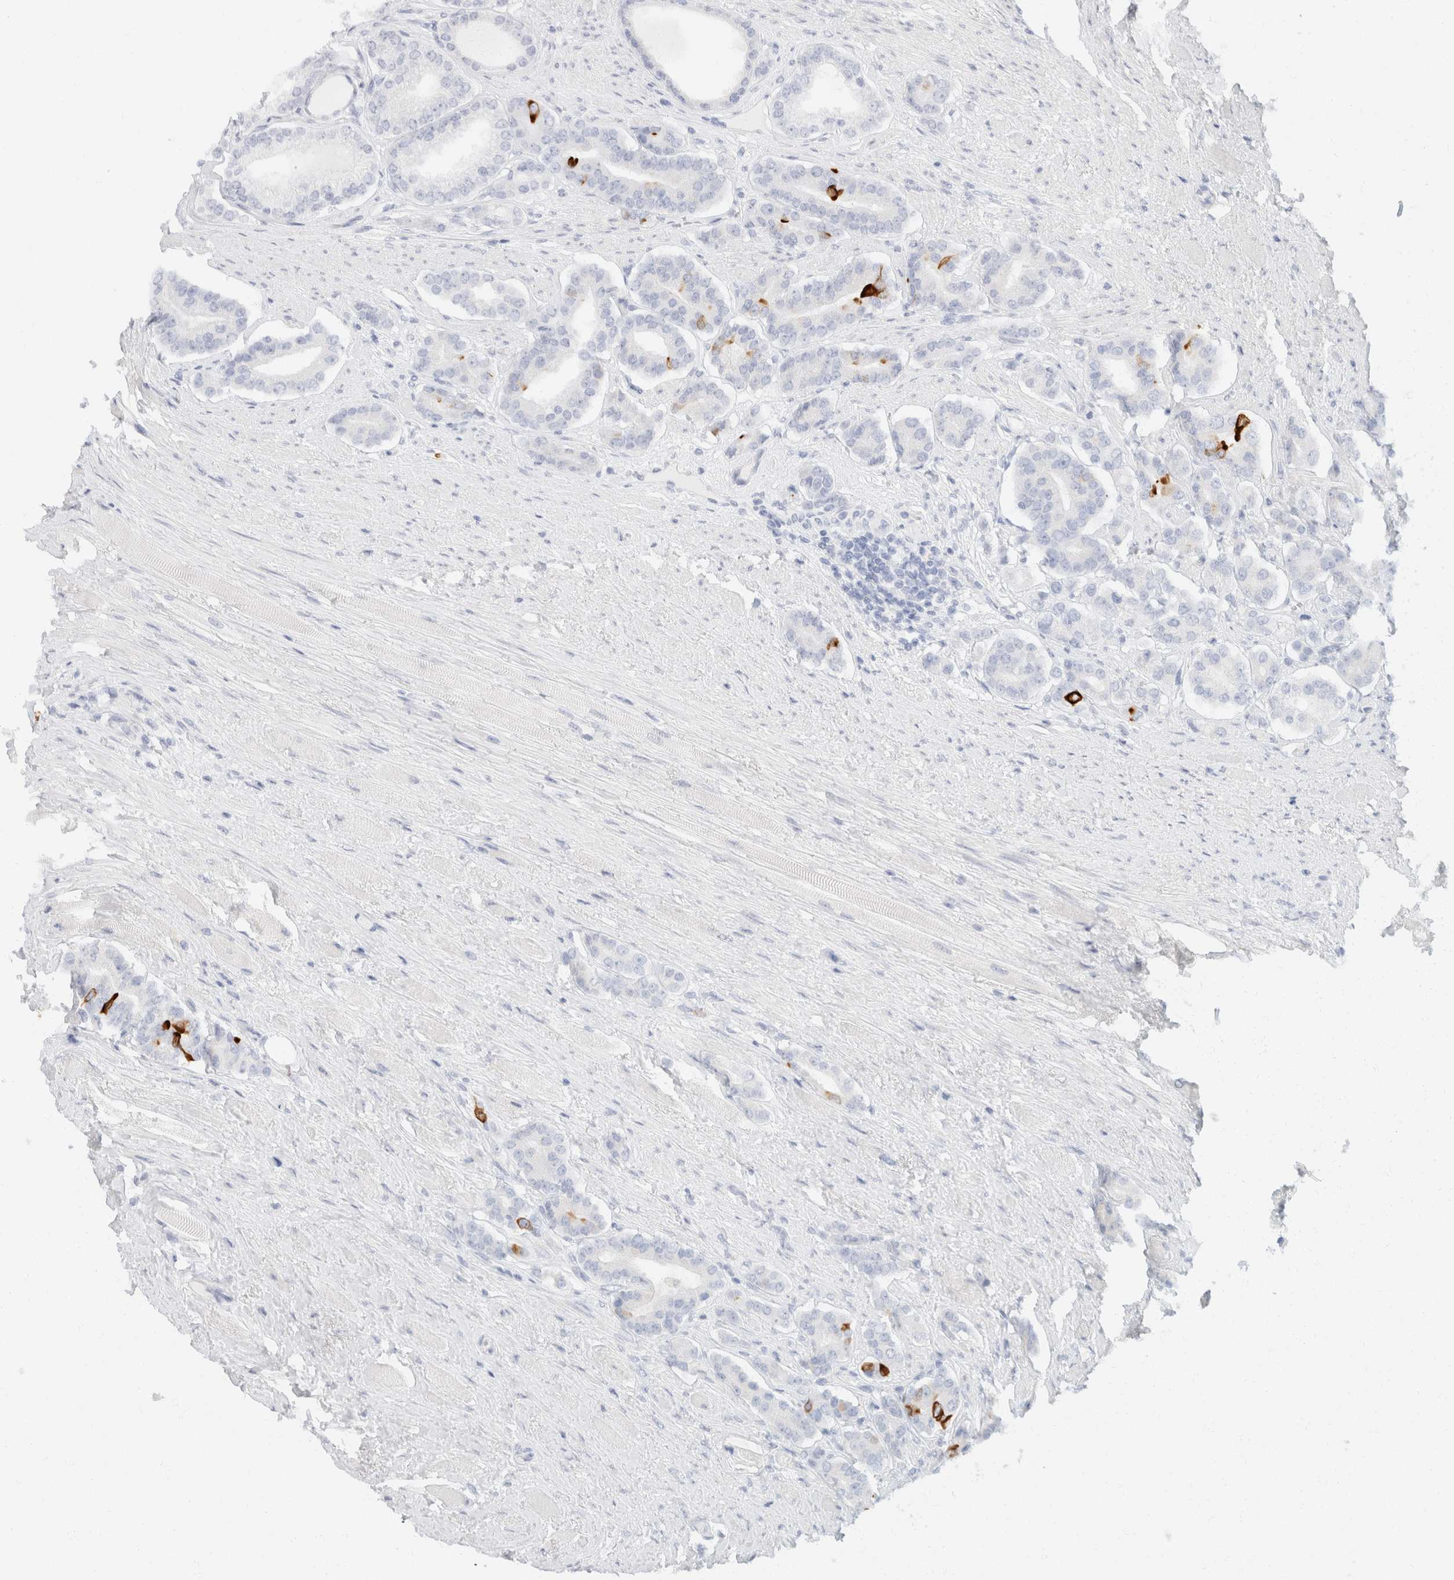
{"staining": {"intensity": "negative", "quantity": "none", "location": "none"}, "tissue": "prostate cancer", "cell_type": "Tumor cells", "image_type": "cancer", "snomed": [{"axis": "morphology", "description": "Adenocarcinoma, High grade"}, {"axis": "topography", "description": "Prostate"}], "caption": "The image exhibits no staining of tumor cells in prostate cancer. (DAB (3,3'-diaminobenzidine) immunohistochemistry visualized using brightfield microscopy, high magnification).", "gene": "KRT20", "patient": {"sex": "male", "age": 71}}